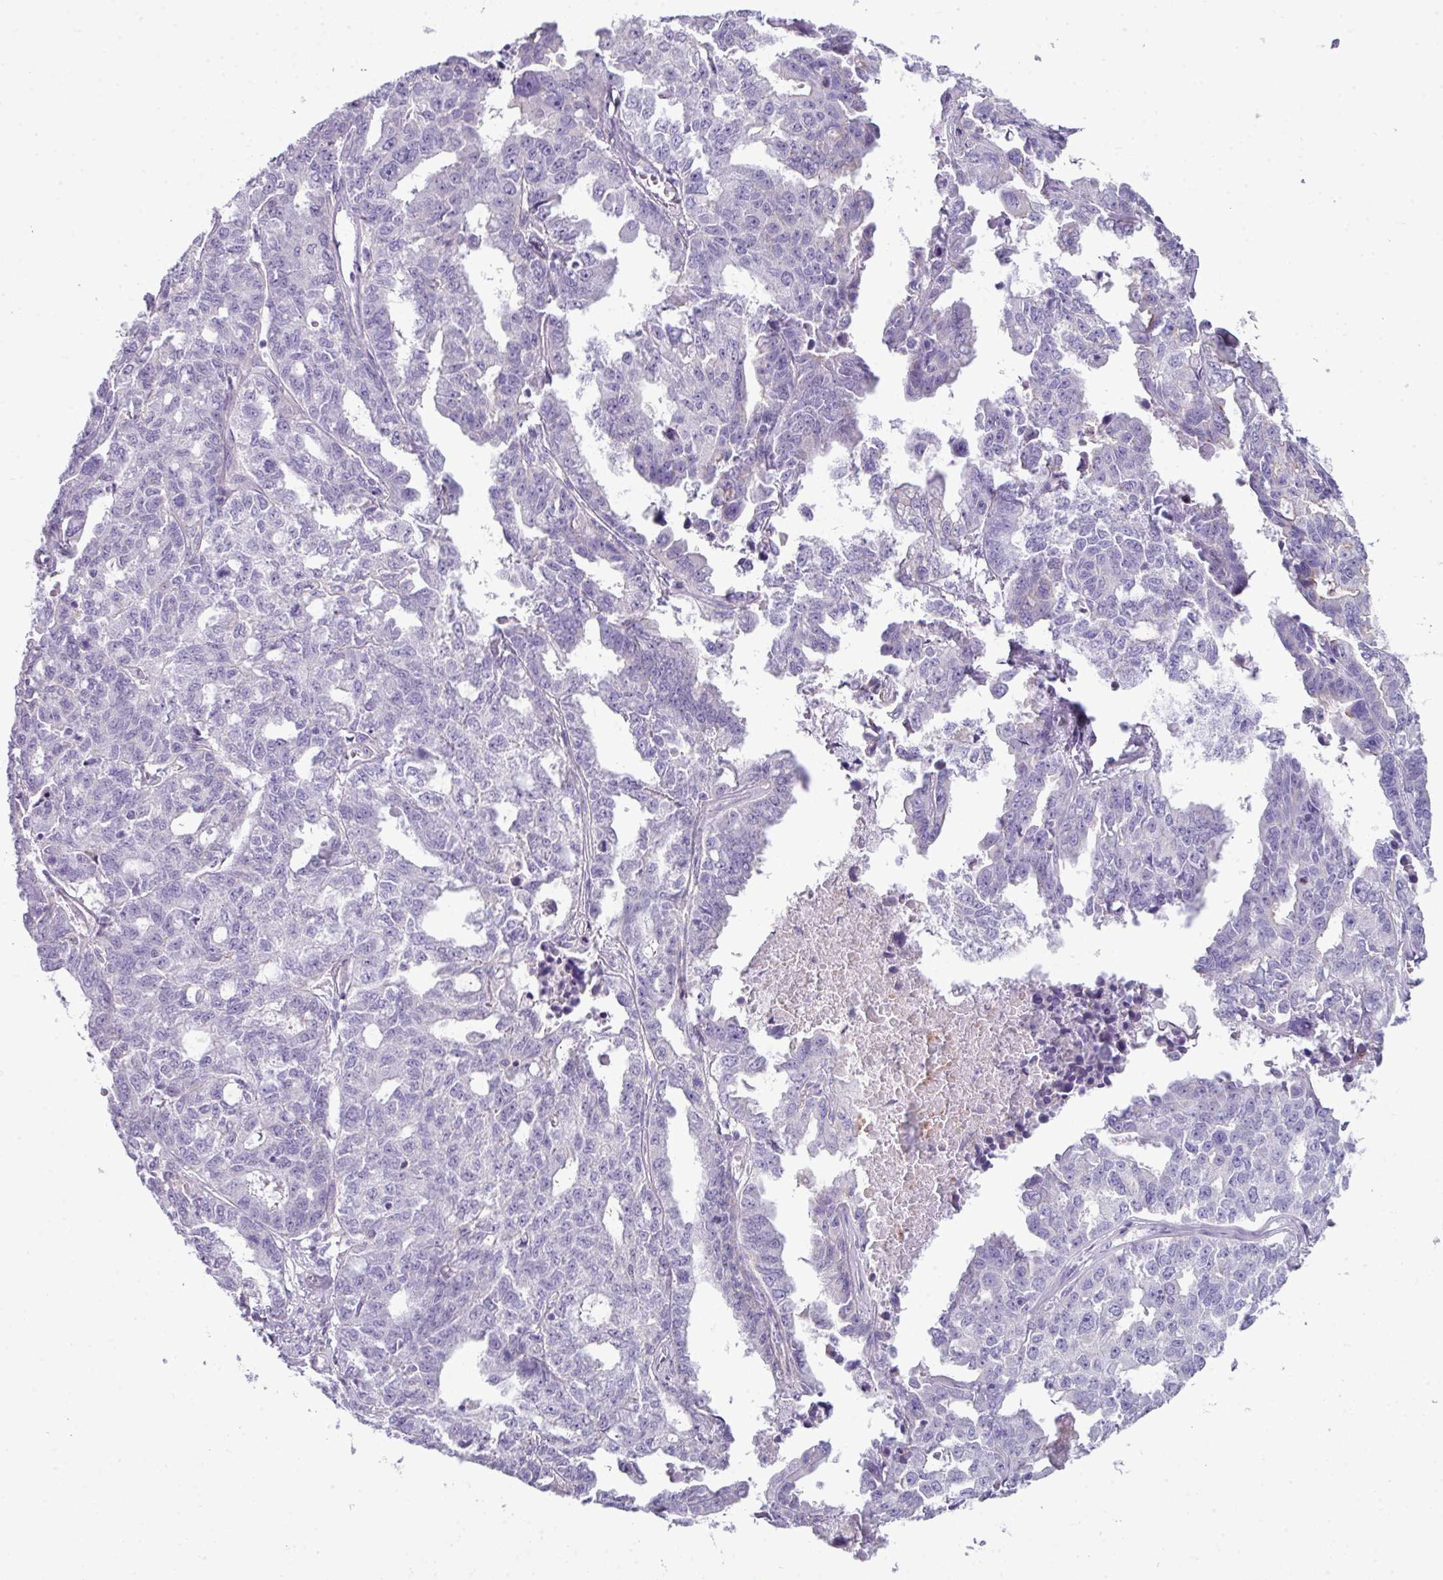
{"staining": {"intensity": "negative", "quantity": "none", "location": "none"}, "tissue": "ovarian cancer", "cell_type": "Tumor cells", "image_type": "cancer", "snomed": [{"axis": "morphology", "description": "Adenocarcinoma, NOS"}, {"axis": "morphology", "description": "Carcinoma, endometroid"}, {"axis": "topography", "description": "Ovary"}], "caption": "Ovarian cancer stained for a protein using immunohistochemistry shows no expression tumor cells.", "gene": "ABCC5", "patient": {"sex": "female", "age": 72}}